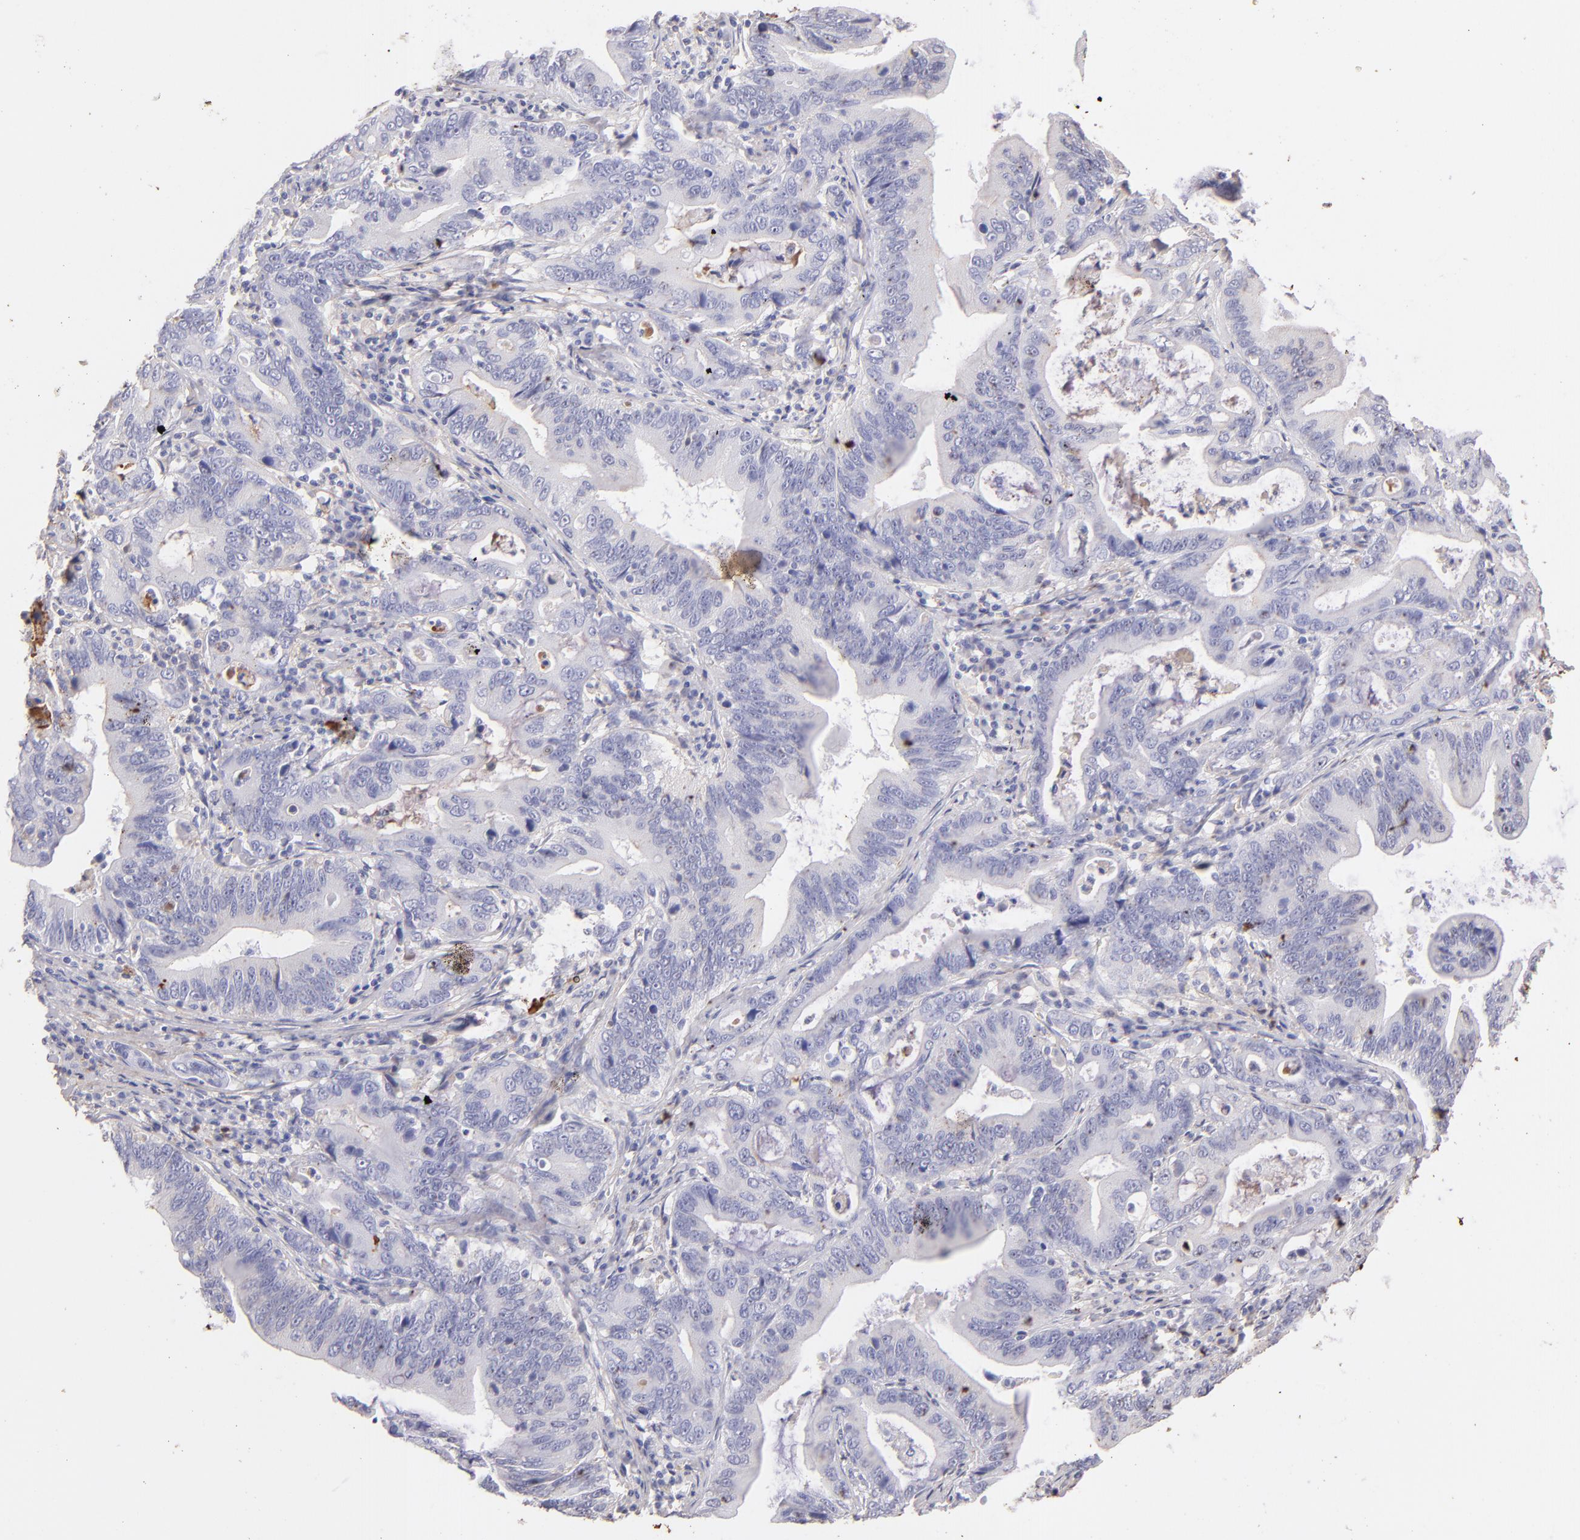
{"staining": {"intensity": "negative", "quantity": "none", "location": "none"}, "tissue": "stomach cancer", "cell_type": "Tumor cells", "image_type": "cancer", "snomed": [{"axis": "morphology", "description": "Adenocarcinoma, NOS"}, {"axis": "topography", "description": "Stomach, upper"}], "caption": "An IHC micrograph of stomach adenocarcinoma is shown. There is no staining in tumor cells of stomach adenocarcinoma.", "gene": "FGB", "patient": {"sex": "male", "age": 63}}